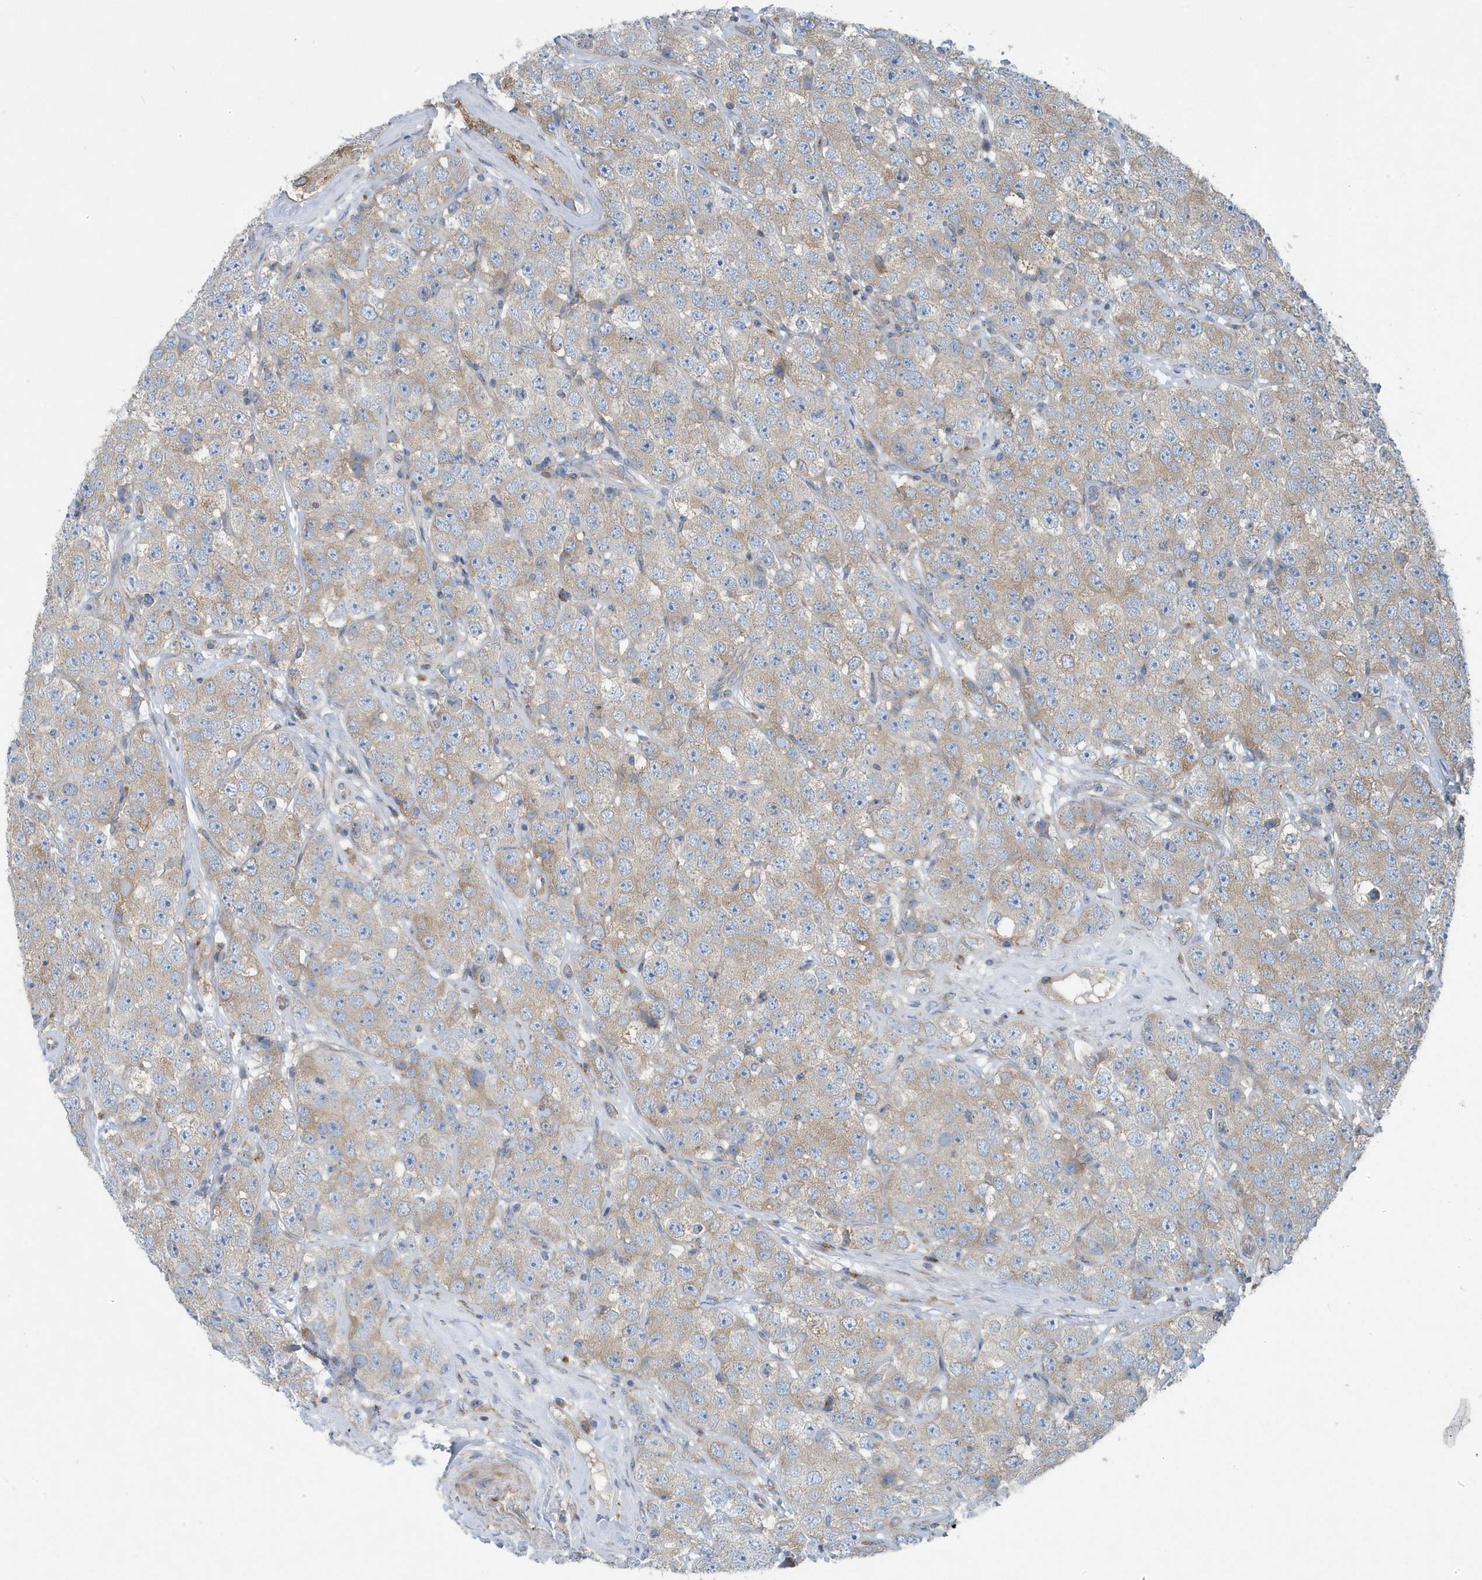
{"staining": {"intensity": "weak", "quantity": ">75%", "location": "cytoplasmic/membranous"}, "tissue": "testis cancer", "cell_type": "Tumor cells", "image_type": "cancer", "snomed": [{"axis": "morphology", "description": "Seminoma, NOS"}, {"axis": "topography", "description": "Testis"}], "caption": "Testis seminoma stained with a protein marker exhibits weak staining in tumor cells.", "gene": "PPM1M", "patient": {"sex": "male", "age": 28}}